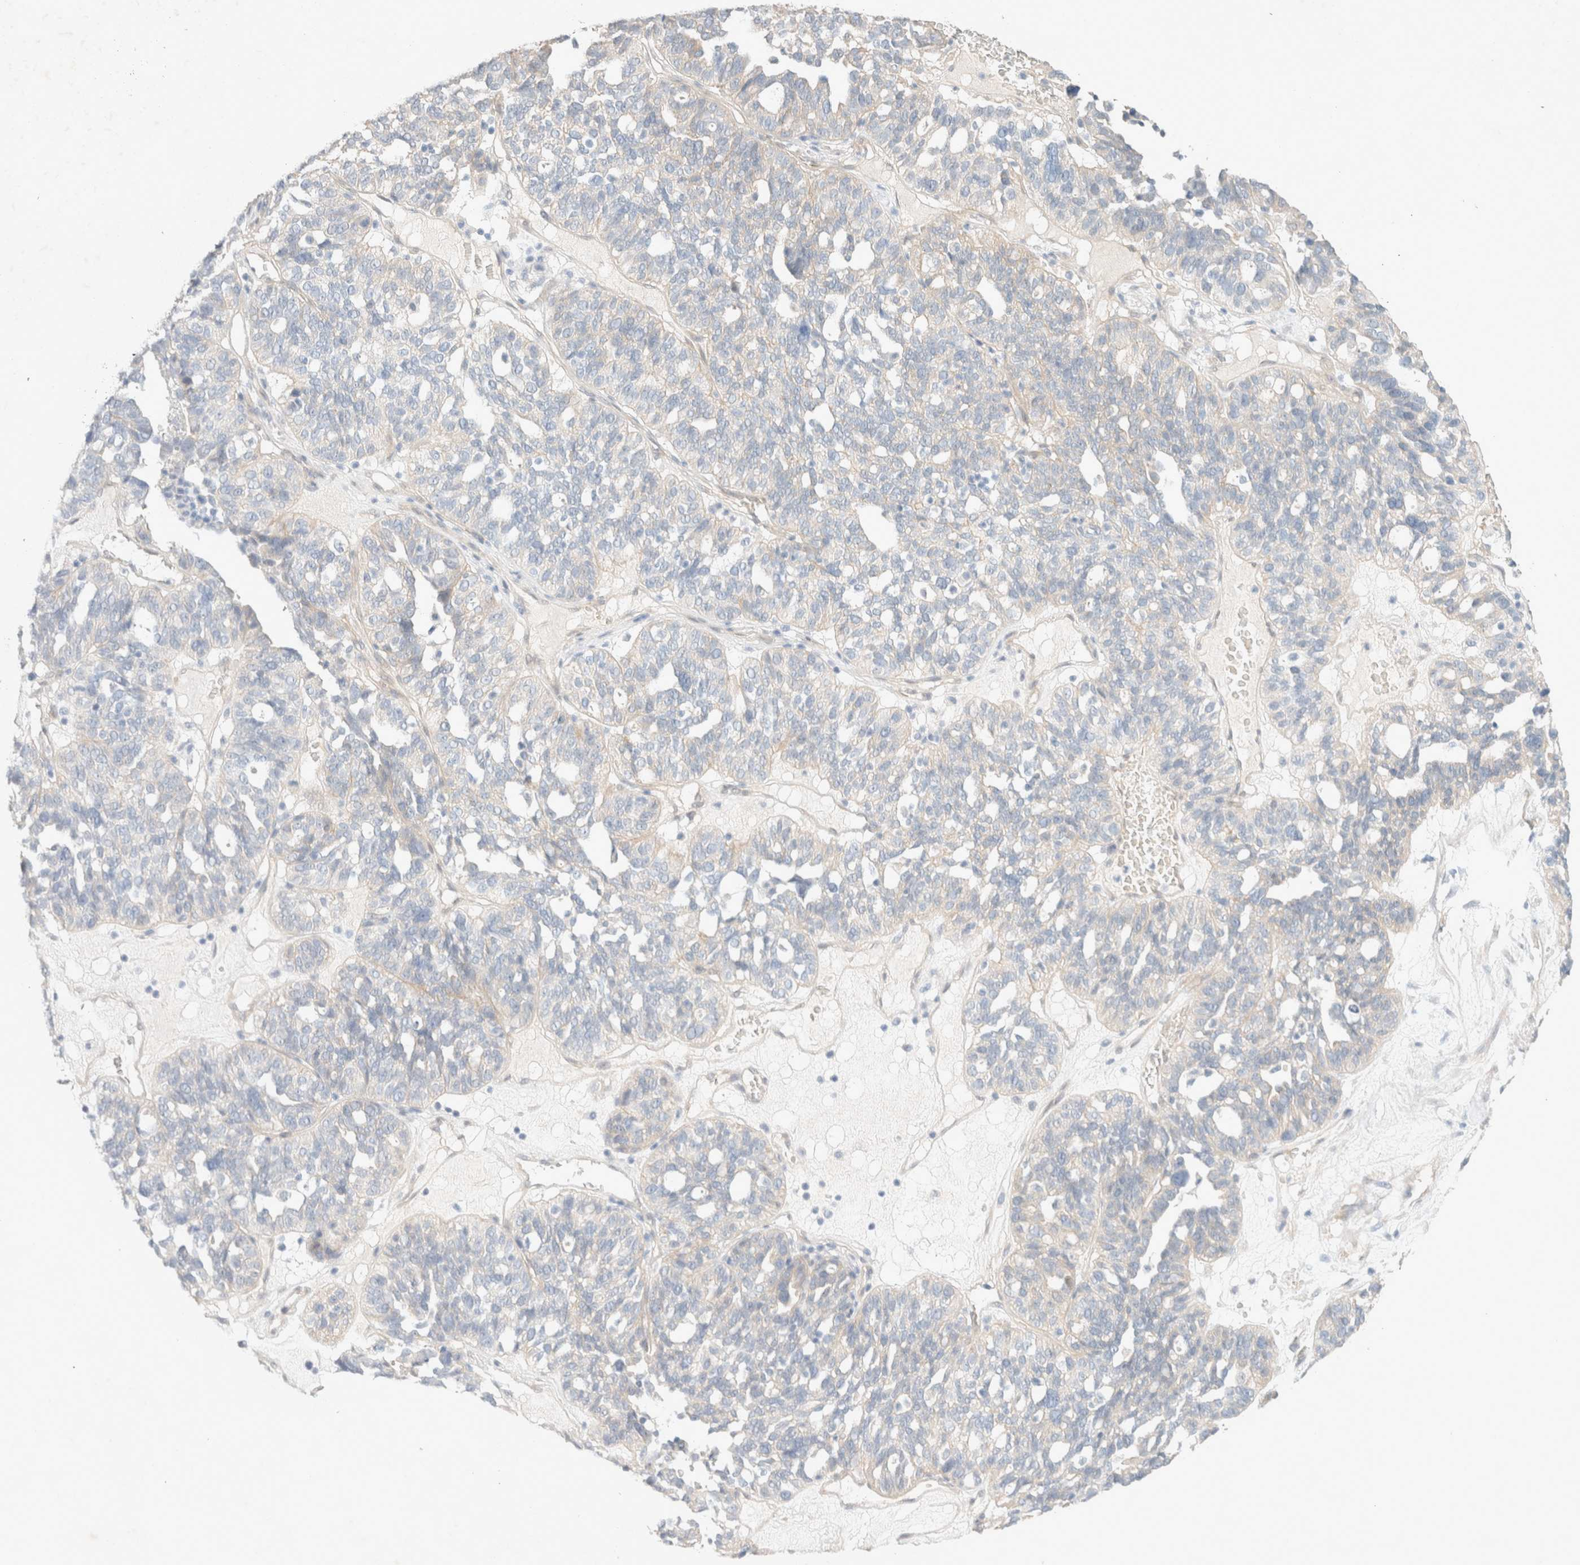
{"staining": {"intensity": "negative", "quantity": "none", "location": "none"}, "tissue": "ovarian cancer", "cell_type": "Tumor cells", "image_type": "cancer", "snomed": [{"axis": "morphology", "description": "Cystadenocarcinoma, serous, NOS"}, {"axis": "topography", "description": "Ovary"}], "caption": "An image of human ovarian cancer (serous cystadenocarcinoma) is negative for staining in tumor cells. Nuclei are stained in blue.", "gene": "CSNK1E", "patient": {"sex": "female", "age": 59}}